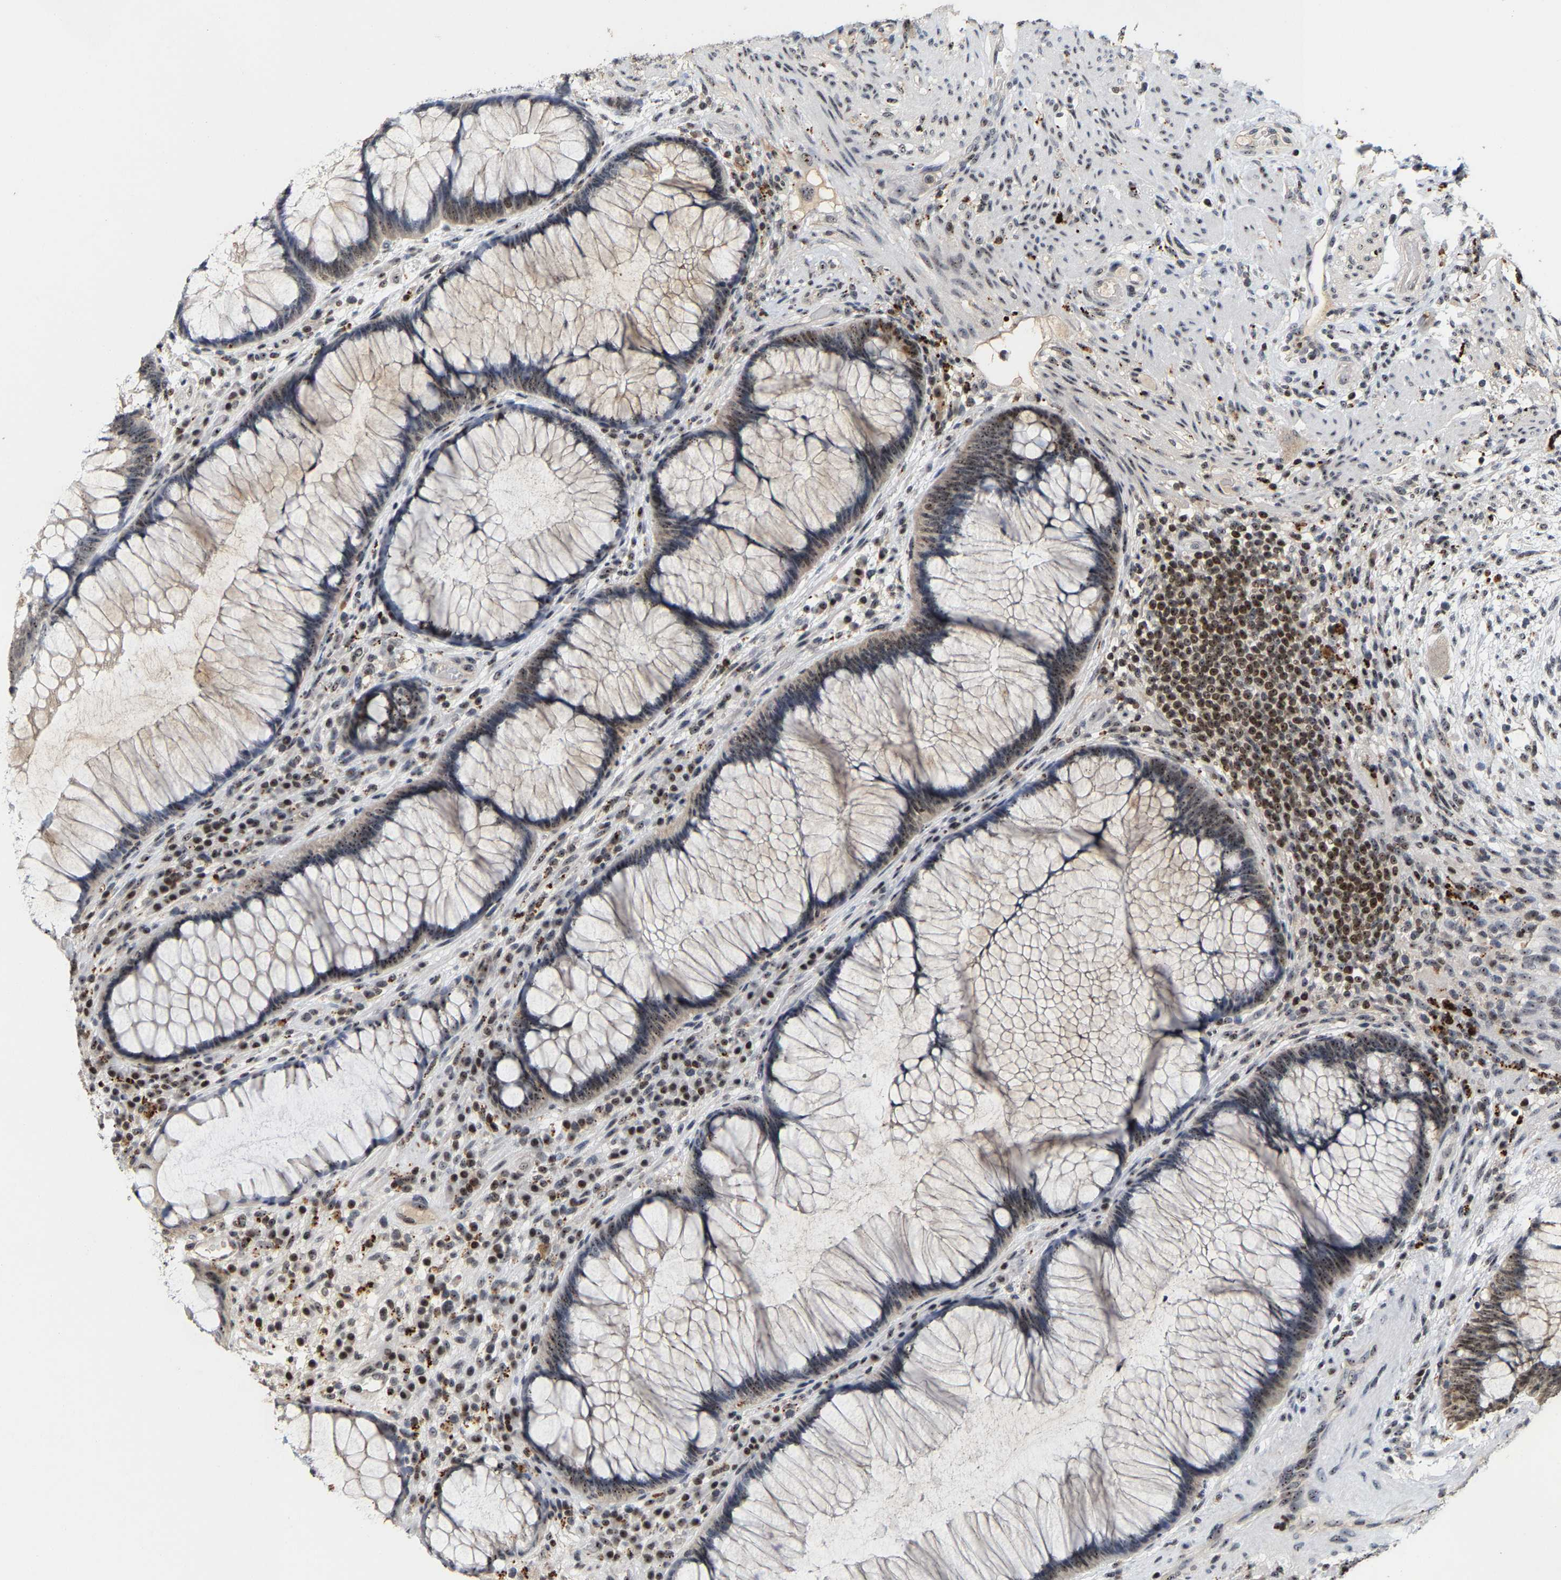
{"staining": {"intensity": "moderate", "quantity": ">75%", "location": "nuclear"}, "tissue": "rectum", "cell_type": "Glandular cells", "image_type": "normal", "snomed": [{"axis": "morphology", "description": "Normal tissue, NOS"}, {"axis": "topography", "description": "Rectum"}], "caption": "Immunohistochemical staining of benign human rectum displays >75% levels of moderate nuclear protein expression in approximately >75% of glandular cells.", "gene": "NOP58", "patient": {"sex": "male", "age": 51}}